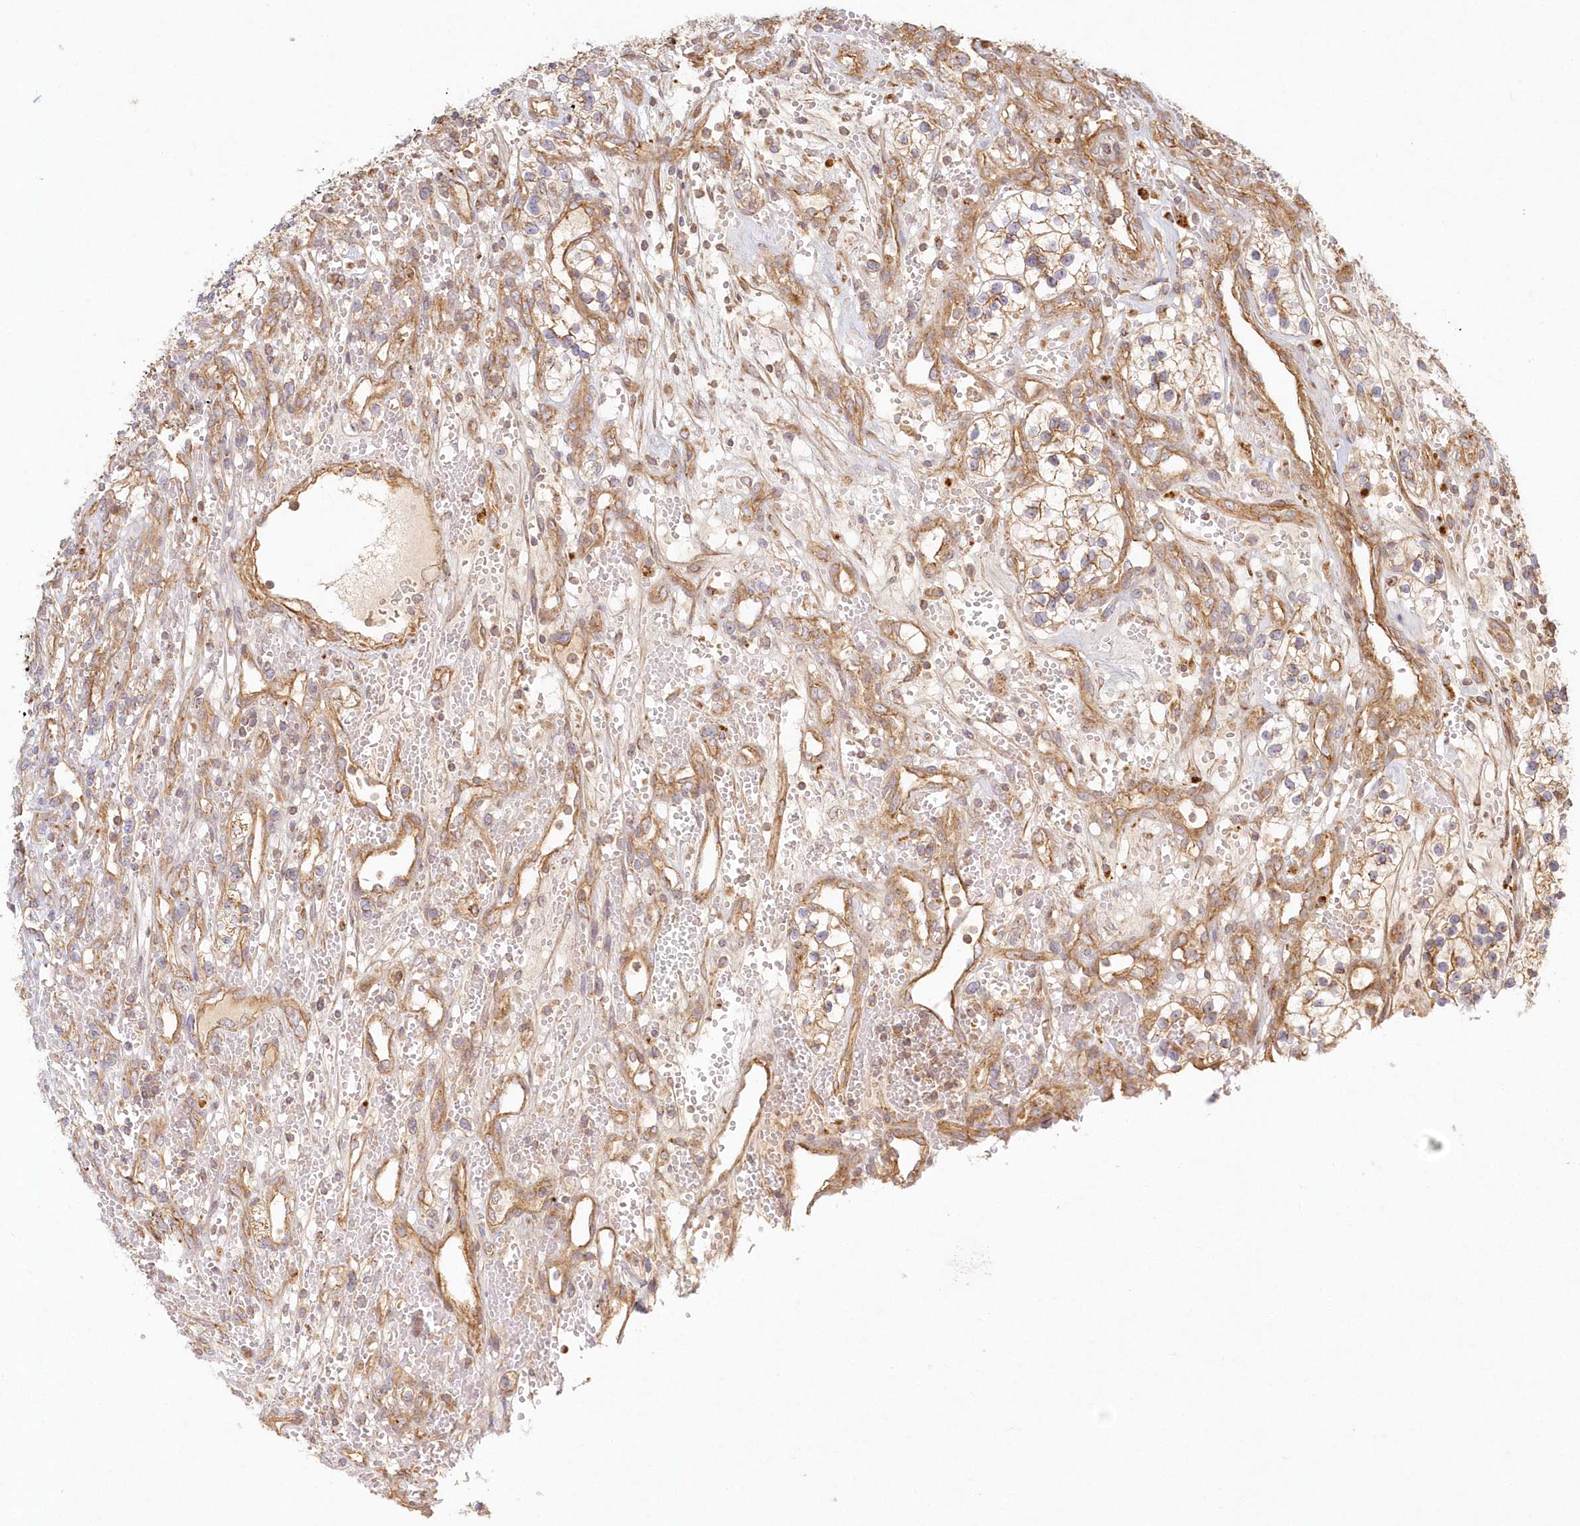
{"staining": {"intensity": "moderate", "quantity": ">75%", "location": "cytoplasmic/membranous"}, "tissue": "renal cancer", "cell_type": "Tumor cells", "image_type": "cancer", "snomed": [{"axis": "morphology", "description": "Adenocarcinoma, NOS"}, {"axis": "topography", "description": "Kidney"}], "caption": "High-magnification brightfield microscopy of renal cancer stained with DAB (3,3'-diaminobenzidine) (brown) and counterstained with hematoxylin (blue). tumor cells exhibit moderate cytoplasmic/membranous expression is present in about>75% of cells. (DAB IHC with brightfield microscopy, high magnification).", "gene": "KIAA0232", "patient": {"sex": "female", "age": 57}}